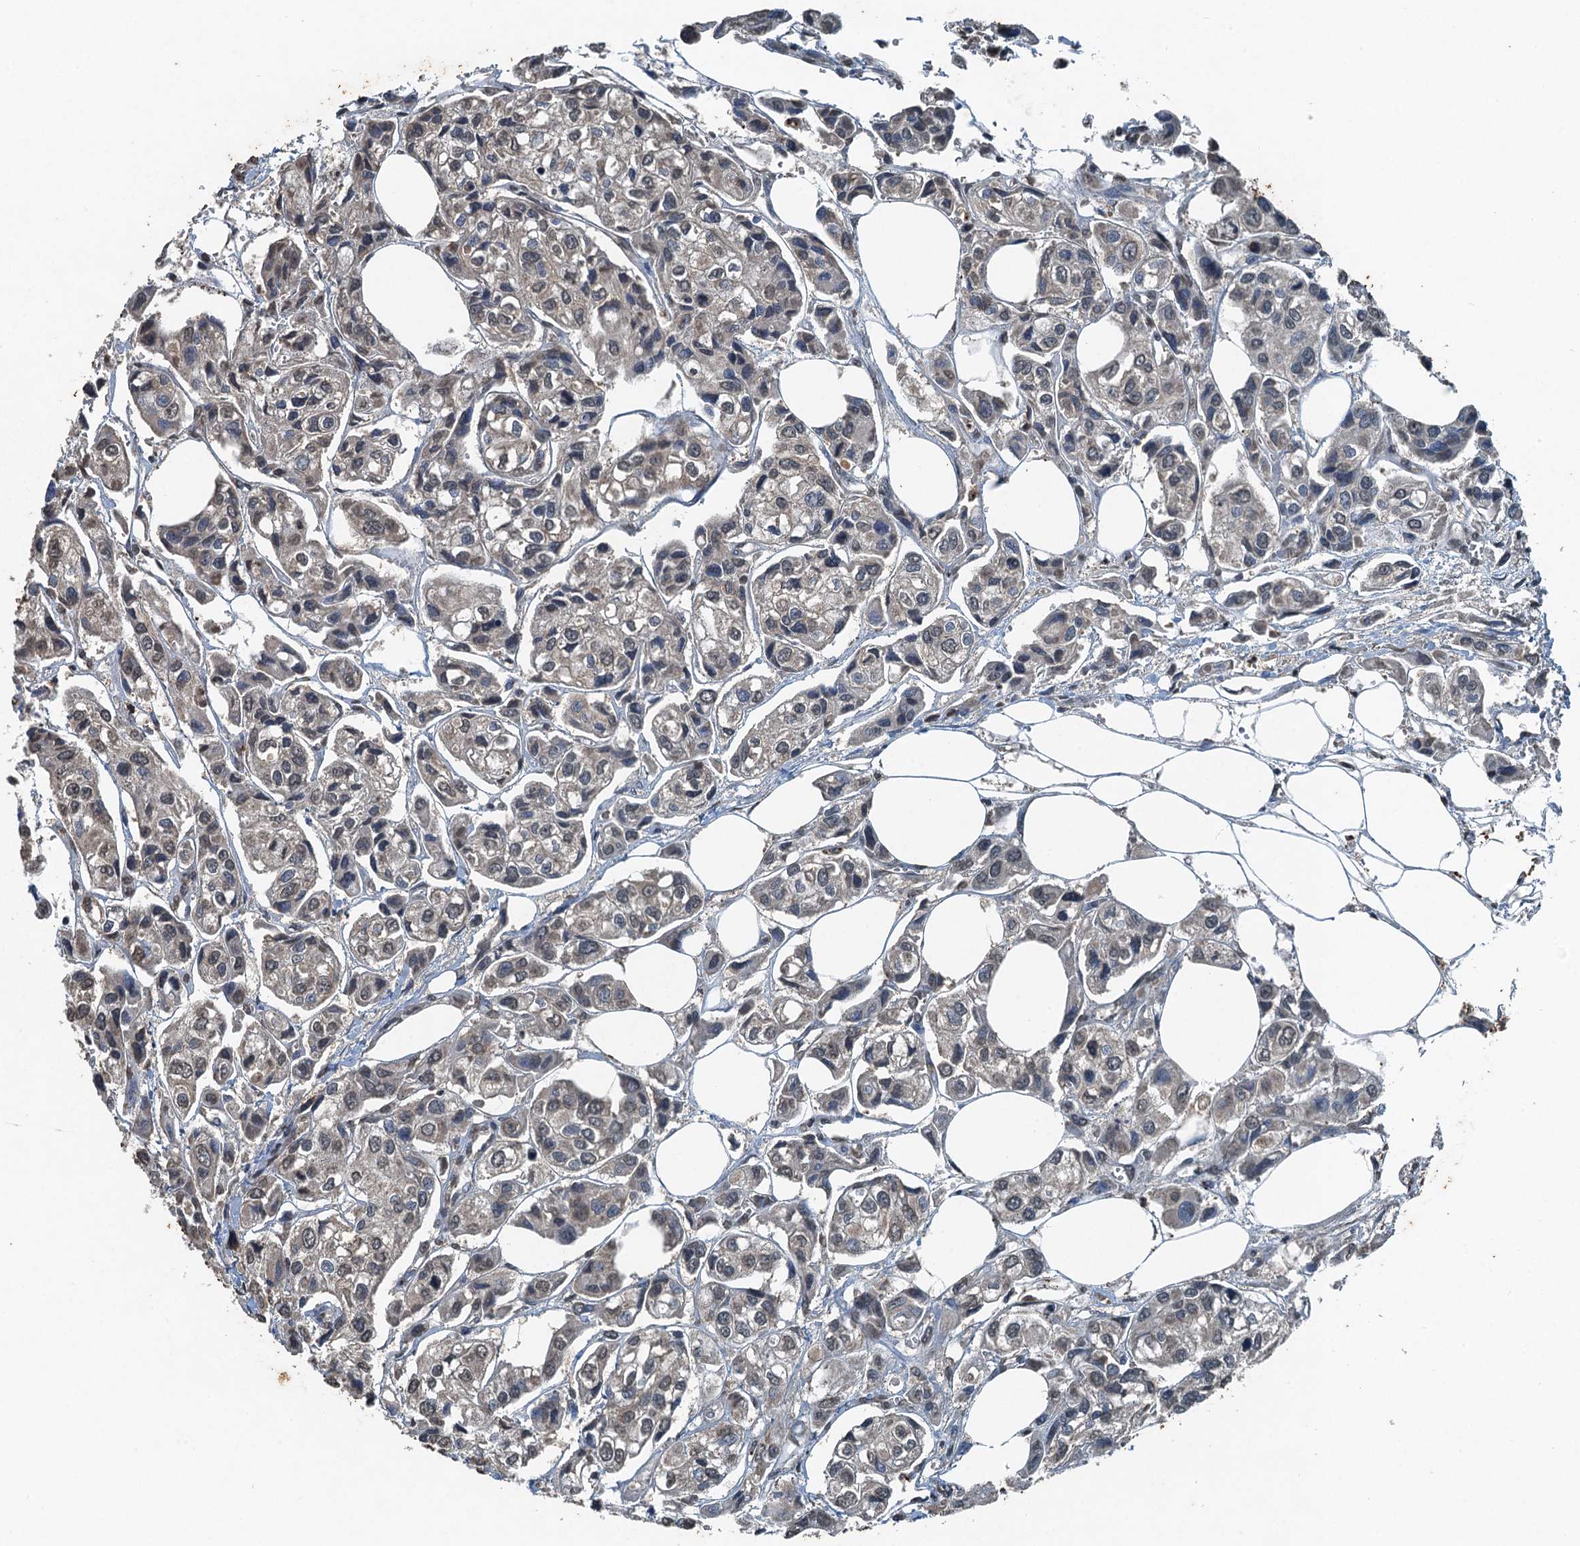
{"staining": {"intensity": "weak", "quantity": "<25%", "location": "cytoplasmic/membranous"}, "tissue": "urothelial cancer", "cell_type": "Tumor cells", "image_type": "cancer", "snomed": [{"axis": "morphology", "description": "Urothelial carcinoma, High grade"}, {"axis": "topography", "description": "Urinary bladder"}], "caption": "High power microscopy image of an immunohistochemistry (IHC) image of urothelial cancer, revealing no significant positivity in tumor cells.", "gene": "TCTN1", "patient": {"sex": "male", "age": 67}}